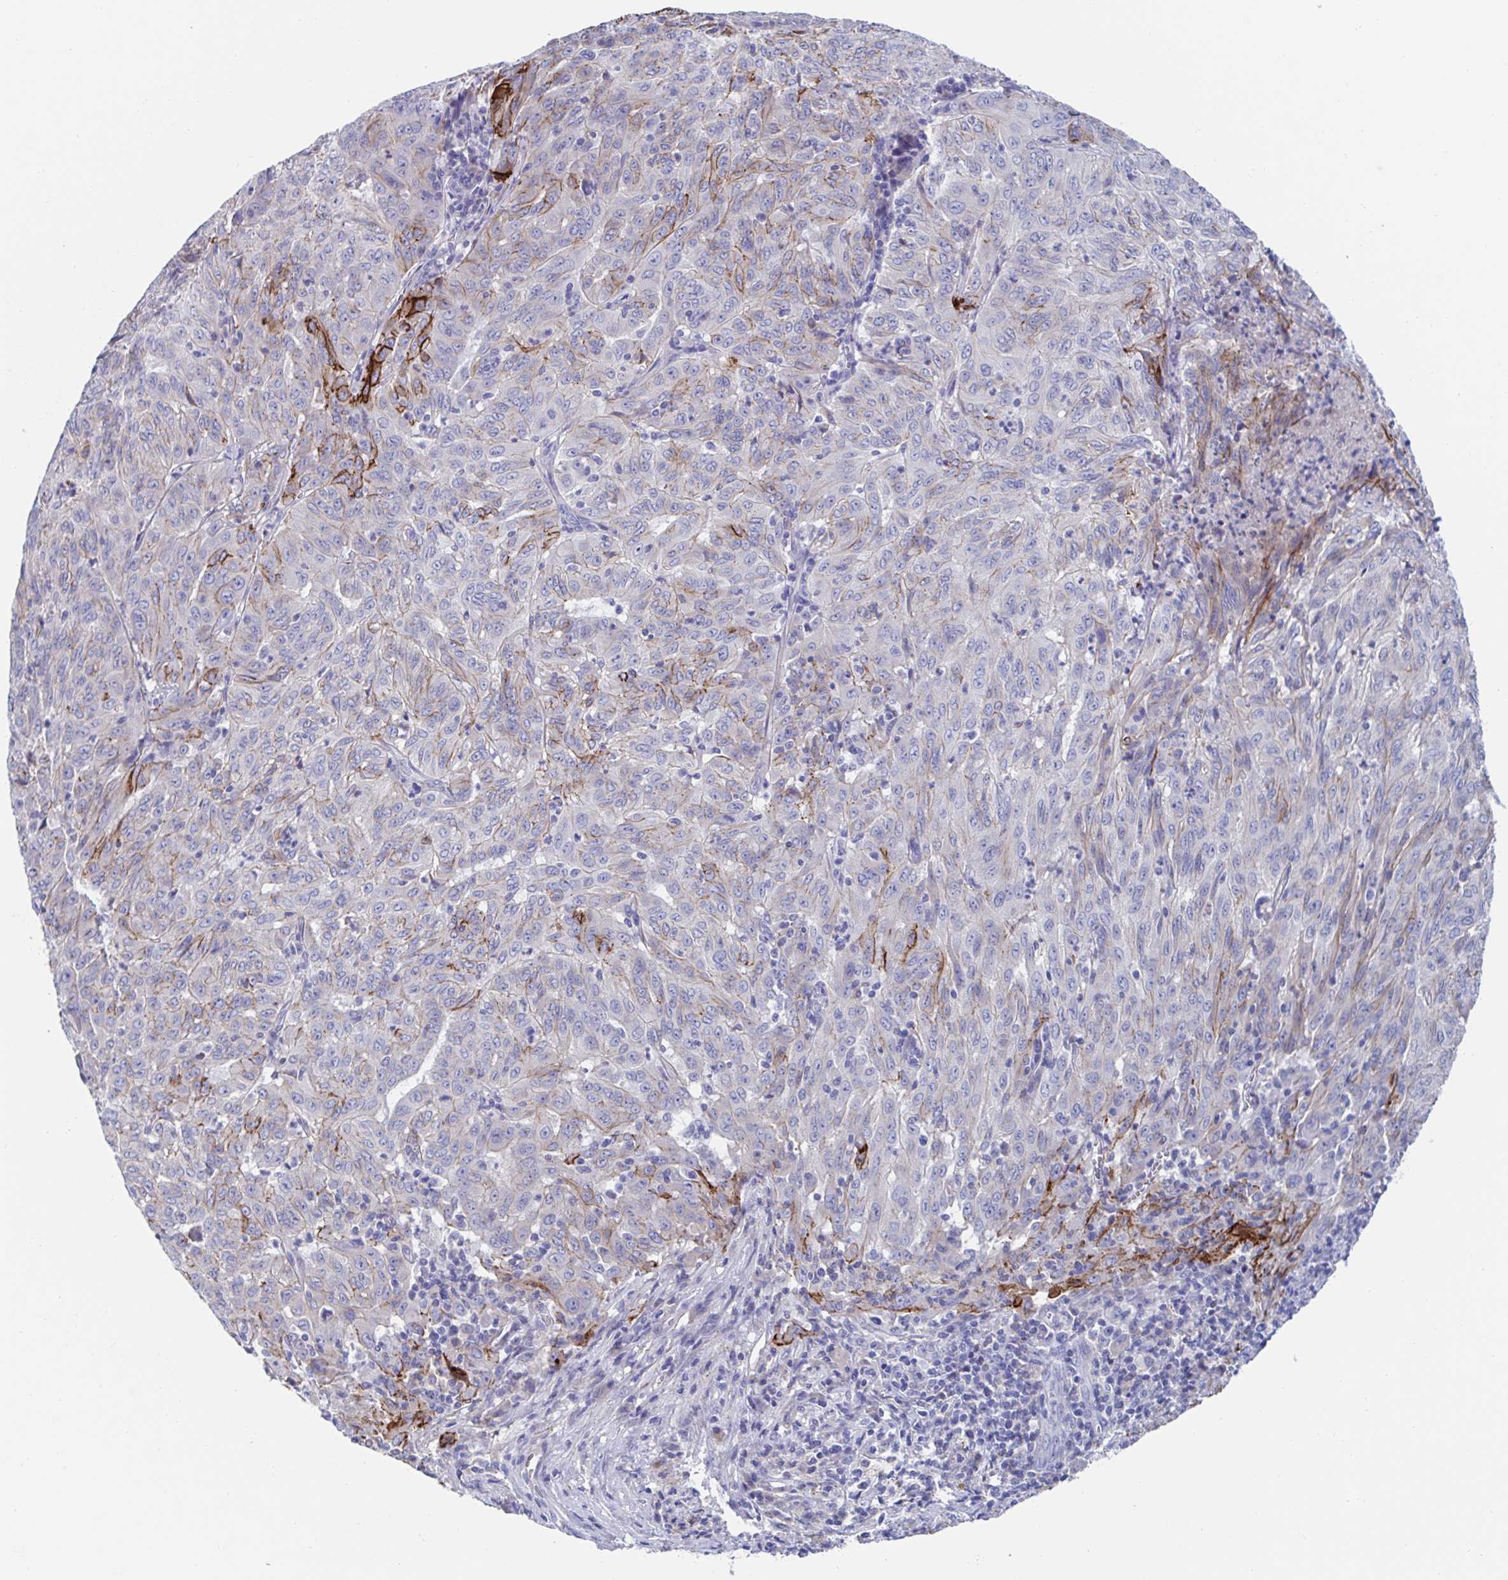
{"staining": {"intensity": "strong", "quantity": "<25%", "location": "cytoplasmic/membranous"}, "tissue": "pancreatic cancer", "cell_type": "Tumor cells", "image_type": "cancer", "snomed": [{"axis": "morphology", "description": "Adenocarcinoma, NOS"}, {"axis": "topography", "description": "Pancreas"}], "caption": "Human pancreatic cancer stained with a brown dye exhibits strong cytoplasmic/membranous positive positivity in approximately <25% of tumor cells.", "gene": "CDH2", "patient": {"sex": "male", "age": 63}}